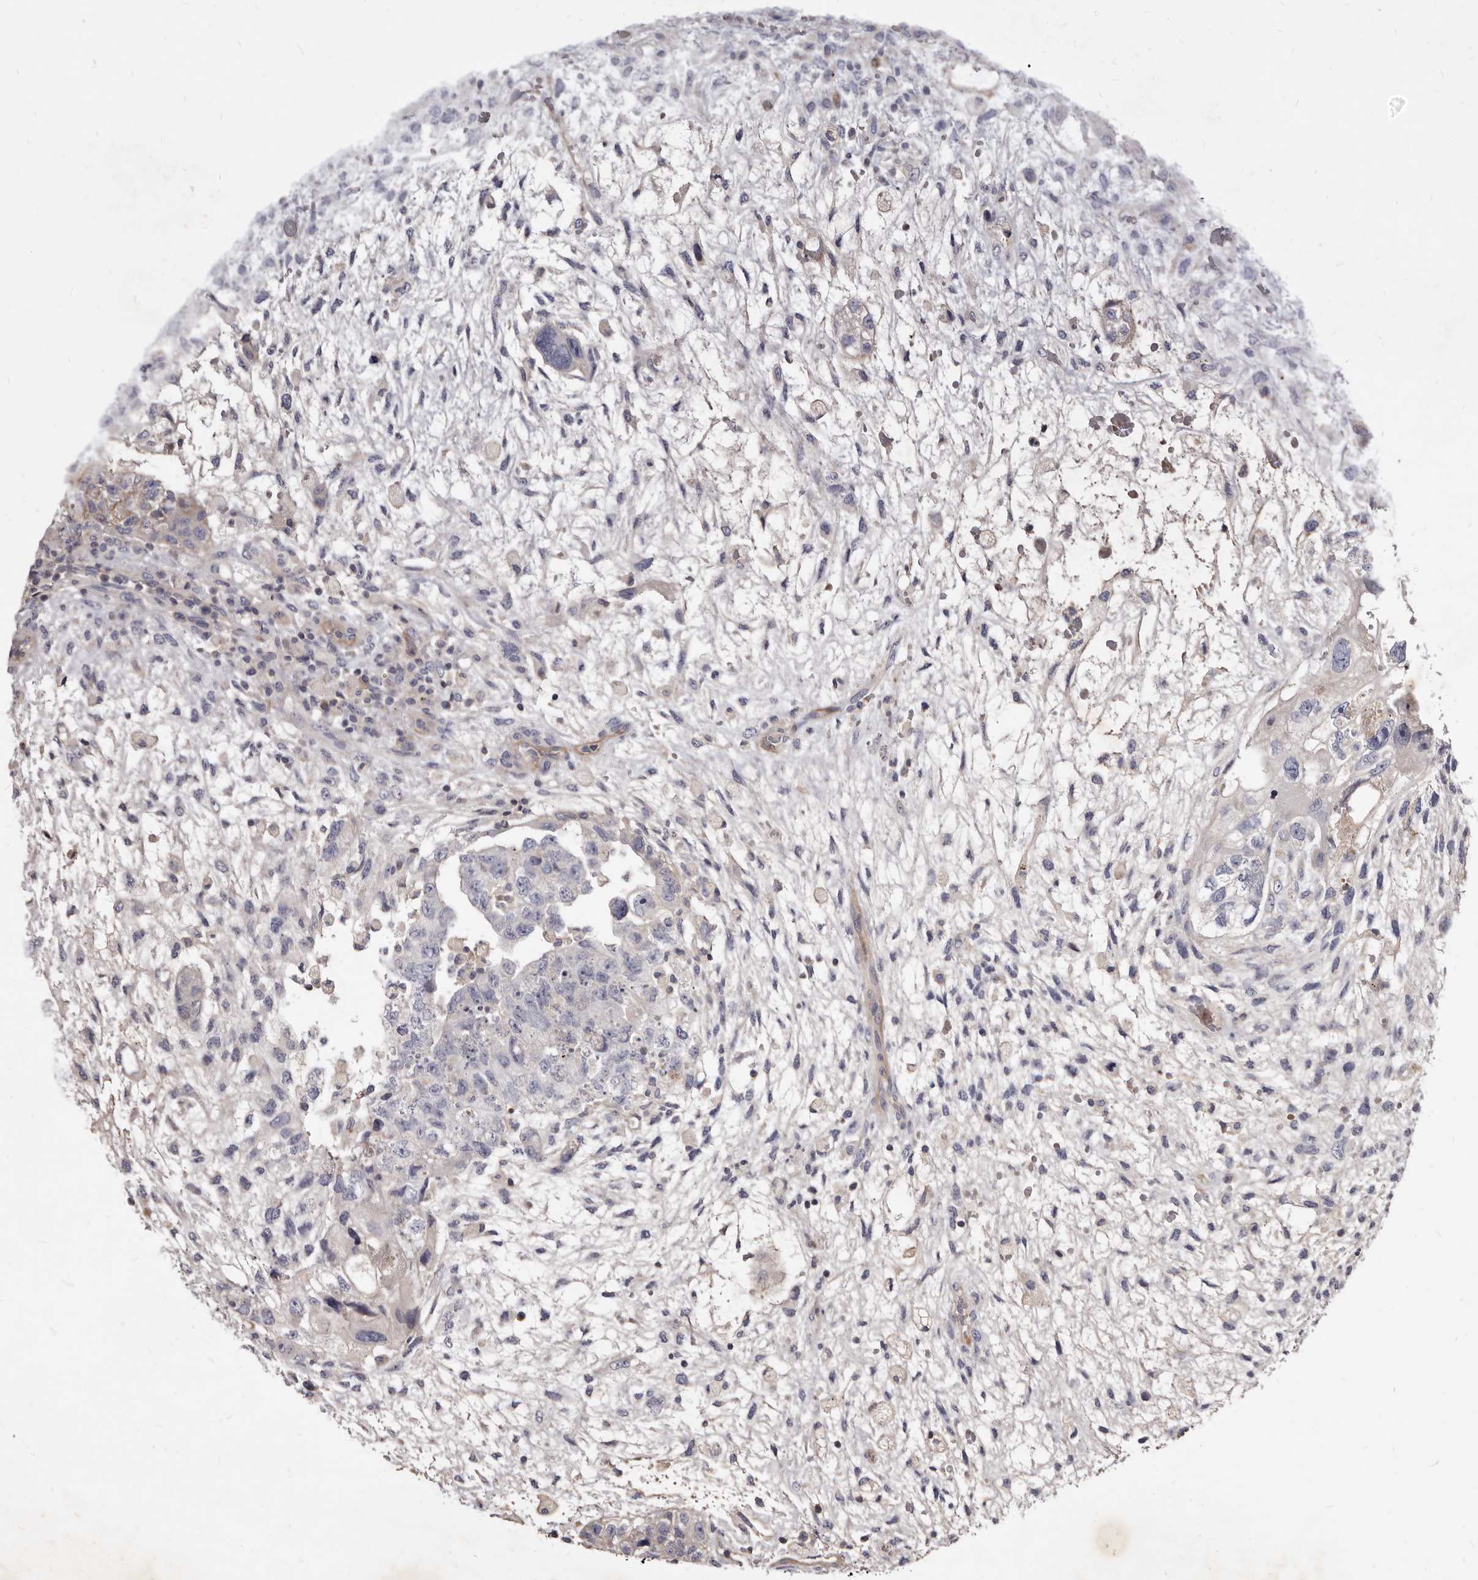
{"staining": {"intensity": "negative", "quantity": "none", "location": "none"}, "tissue": "testis cancer", "cell_type": "Tumor cells", "image_type": "cancer", "snomed": [{"axis": "morphology", "description": "Carcinoma, Embryonal, NOS"}, {"axis": "topography", "description": "Testis"}], "caption": "DAB (3,3'-diaminobenzidine) immunohistochemical staining of testis cancer displays no significant expression in tumor cells.", "gene": "FAS", "patient": {"sex": "male", "age": 36}}